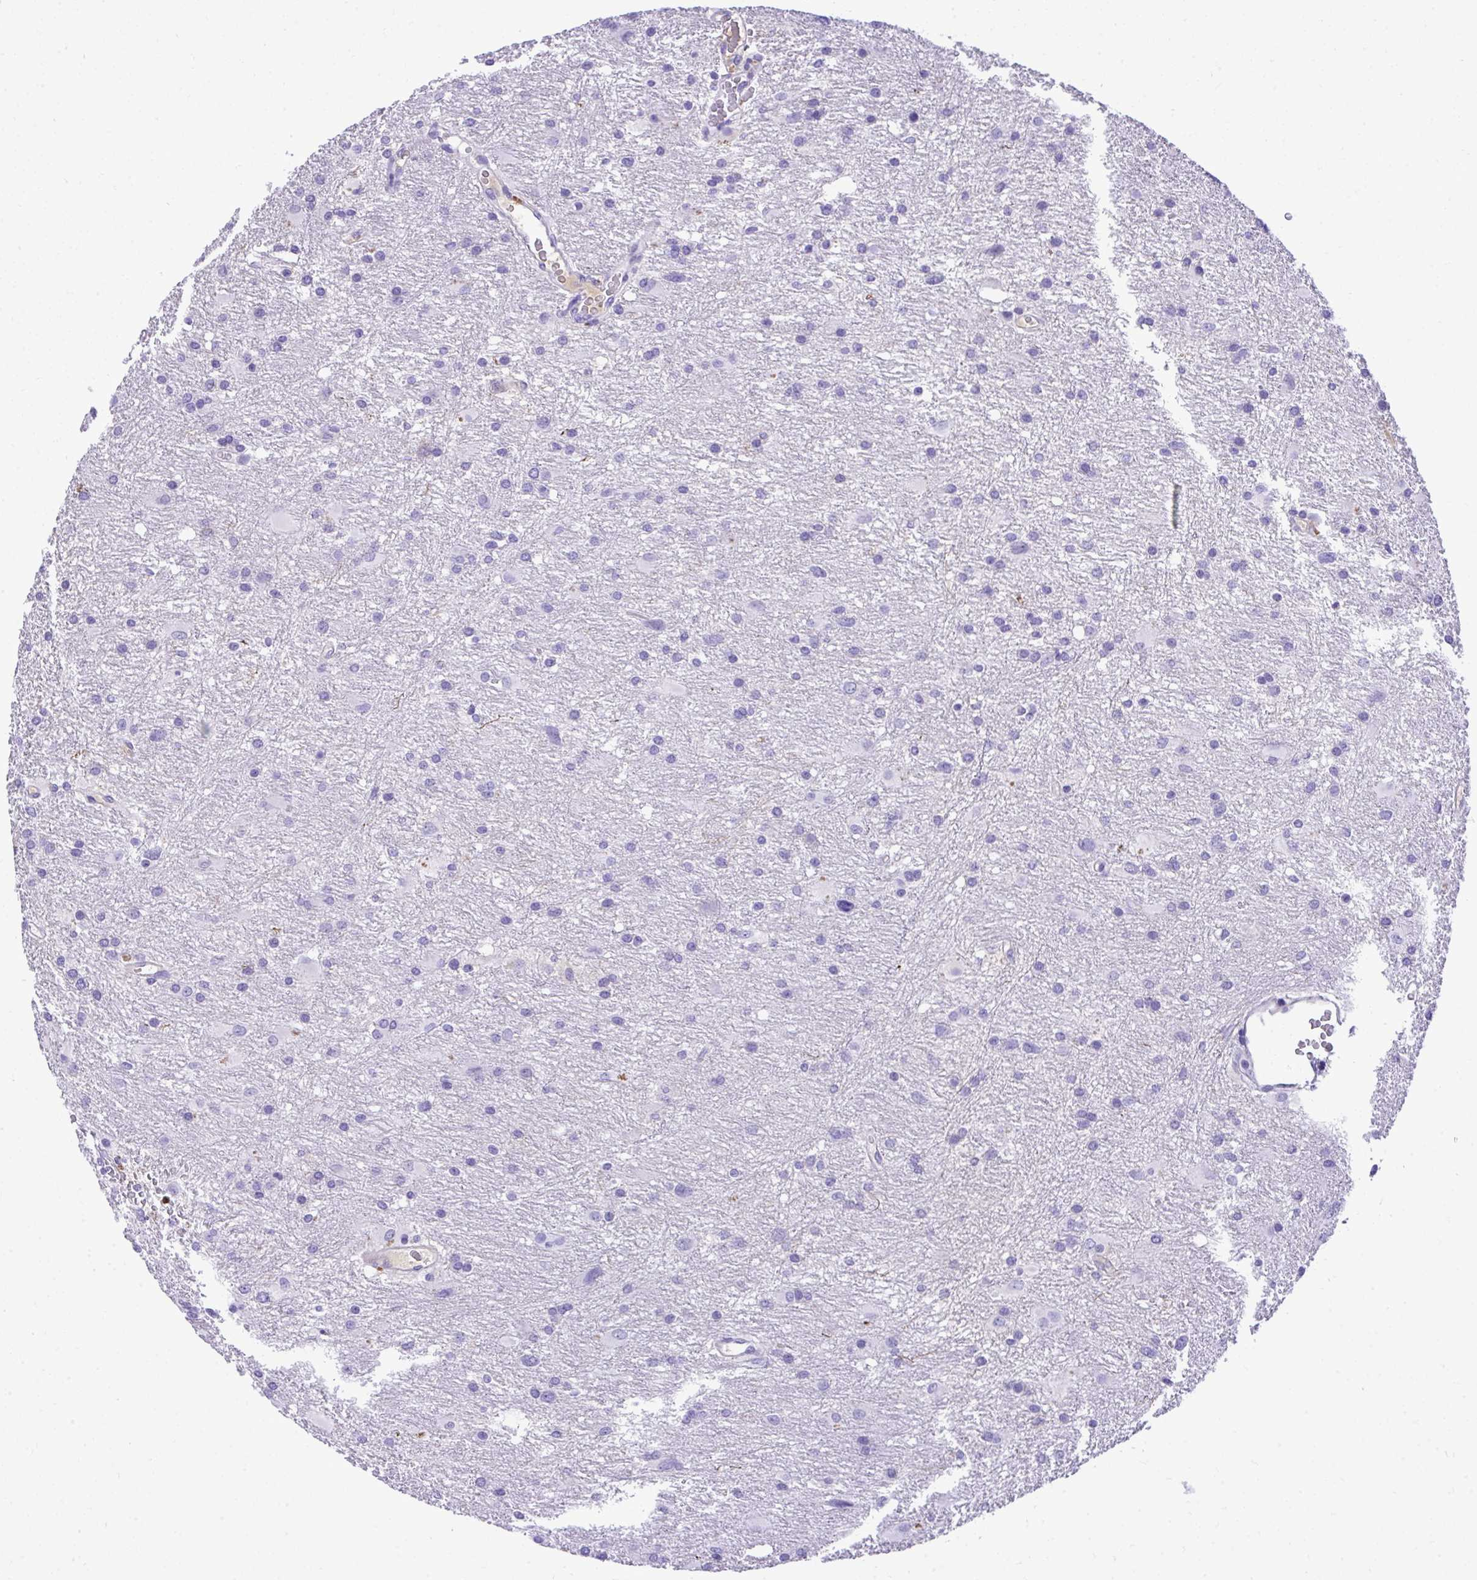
{"staining": {"intensity": "negative", "quantity": "none", "location": "none"}, "tissue": "glioma", "cell_type": "Tumor cells", "image_type": "cancer", "snomed": [{"axis": "morphology", "description": "Glioma, malignant, High grade"}, {"axis": "topography", "description": "Brain"}], "caption": "Histopathology image shows no protein staining in tumor cells of malignant high-grade glioma tissue.", "gene": "ST6GALNAC3", "patient": {"sex": "male", "age": 53}}